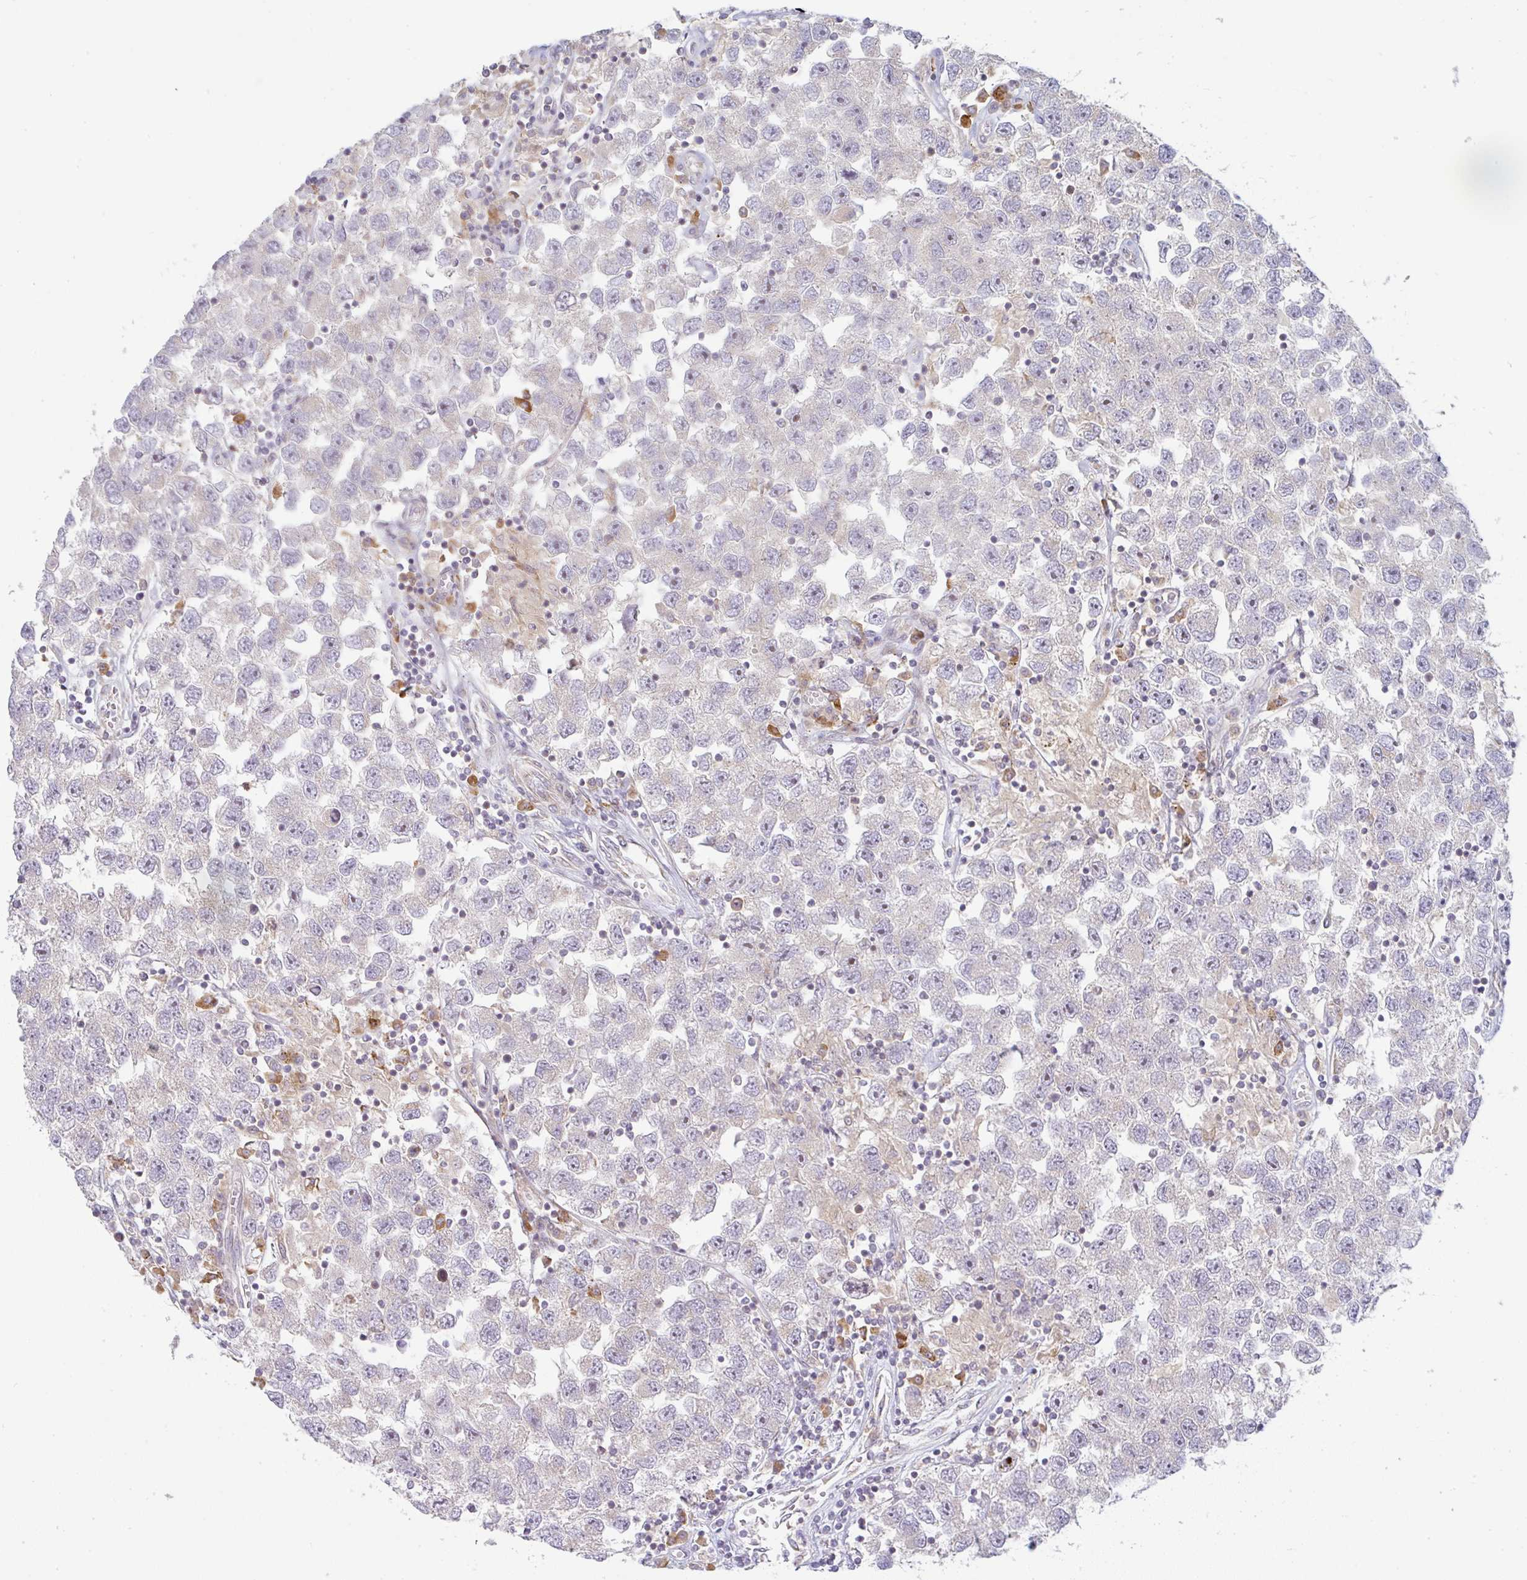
{"staining": {"intensity": "negative", "quantity": "none", "location": "none"}, "tissue": "testis cancer", "cell_type": "Tumor cells", "image_type": "cancer", "snomed": [{"axis": "morphology", "description": "Seminoma, NOS"}, {"axis": "topography", "description": "Testis"}], "caption": "Seminoma (testis) was stained to show a protein in brown. There is no significant expression in tumor cells.", "gene": "MOB1A", "patient": {"sex": "male", "age": 26}}